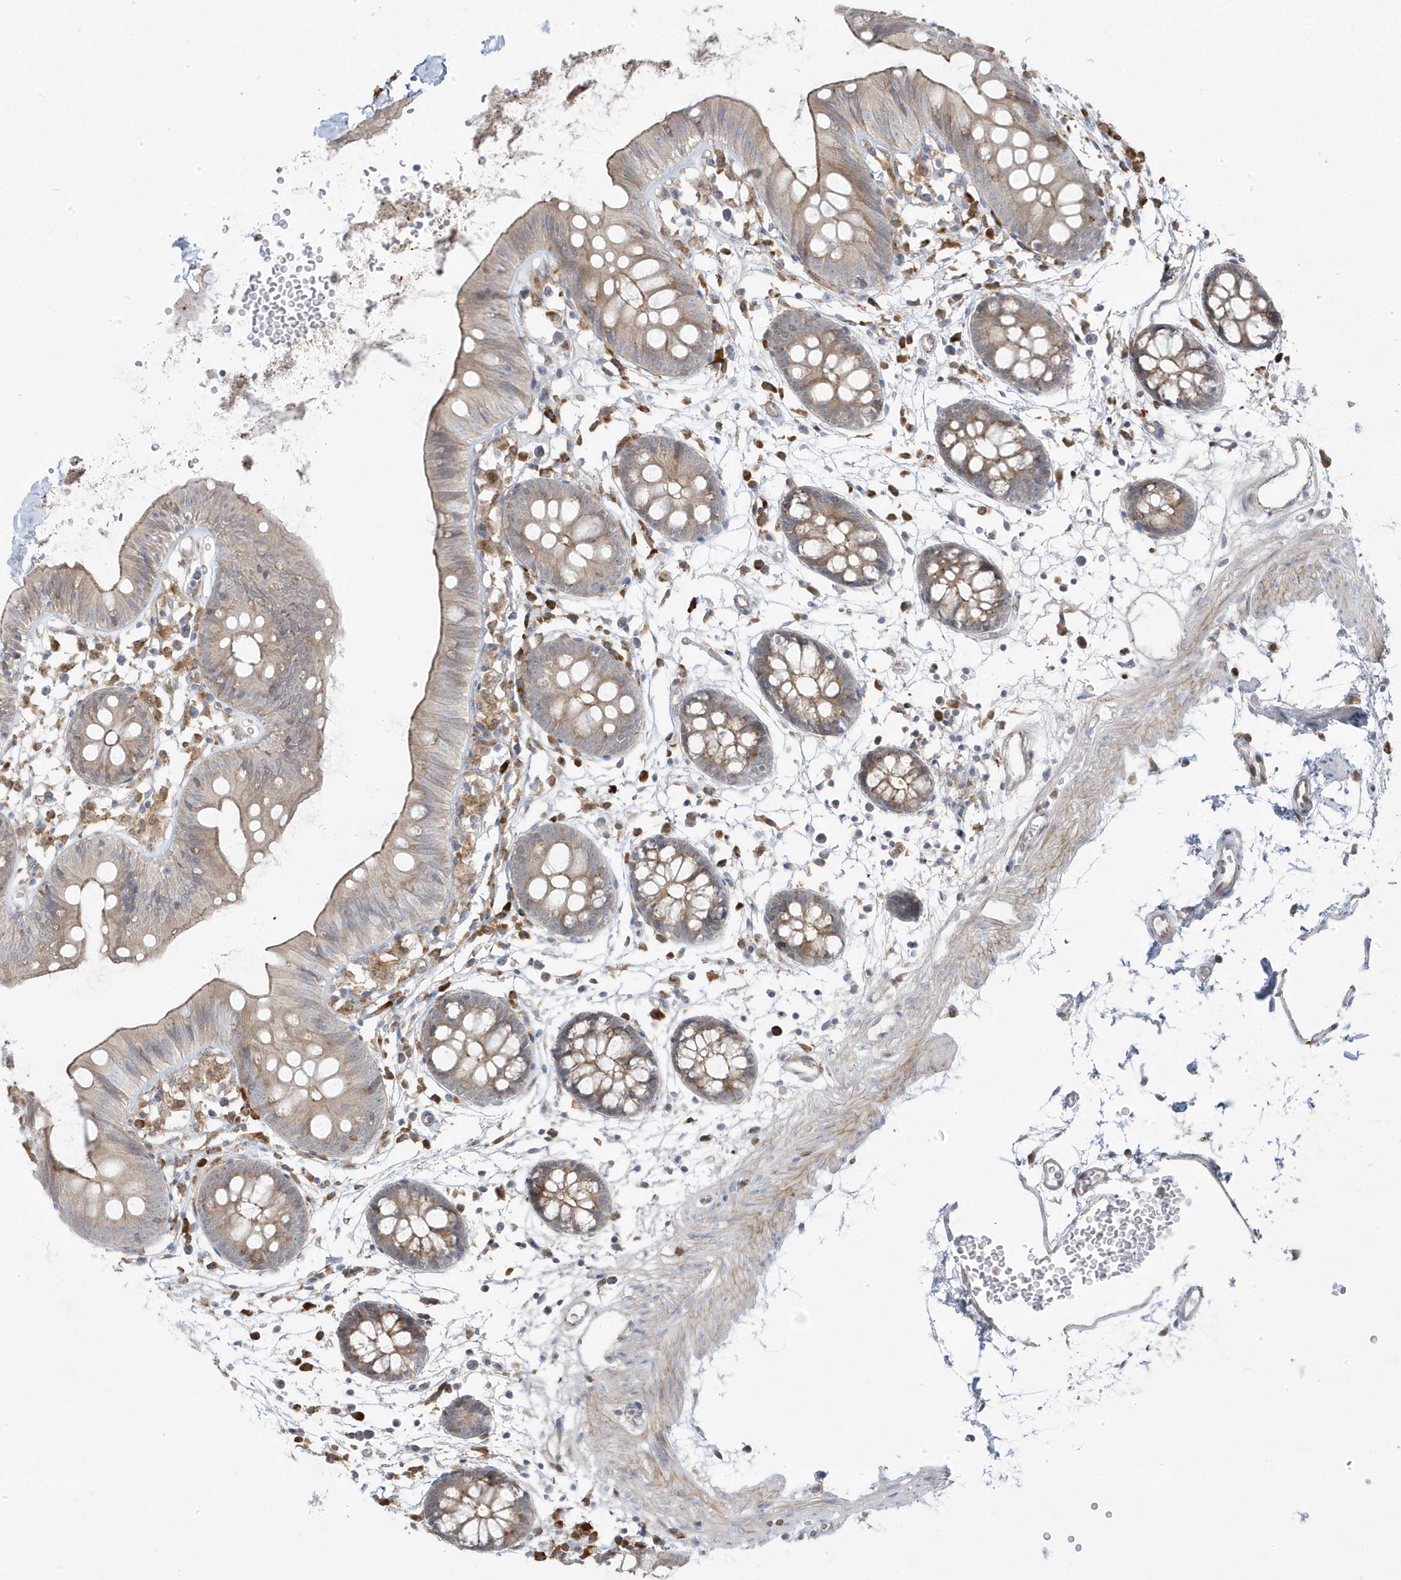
{"staining": {"intensity": "moderate", "quantity": ">75%", "location": "cytoplasmic/membranous"}, "tissue": "colon", "cell_type": "Endothelial cells", "image_type": "normal", "snomed": [{"axis": "morphology", "description": "Normal tissue, NOS"}, {"axis": "topography", "description": "Colon"}], "caption": "Immunohistochemical staining of normal human colon displays moderate cytoplasmic/membranous protein positivity in approximately >75% of endothelial cells.", "gene": "ZNF654", "patient": {"sex": "male", "age": 56}}